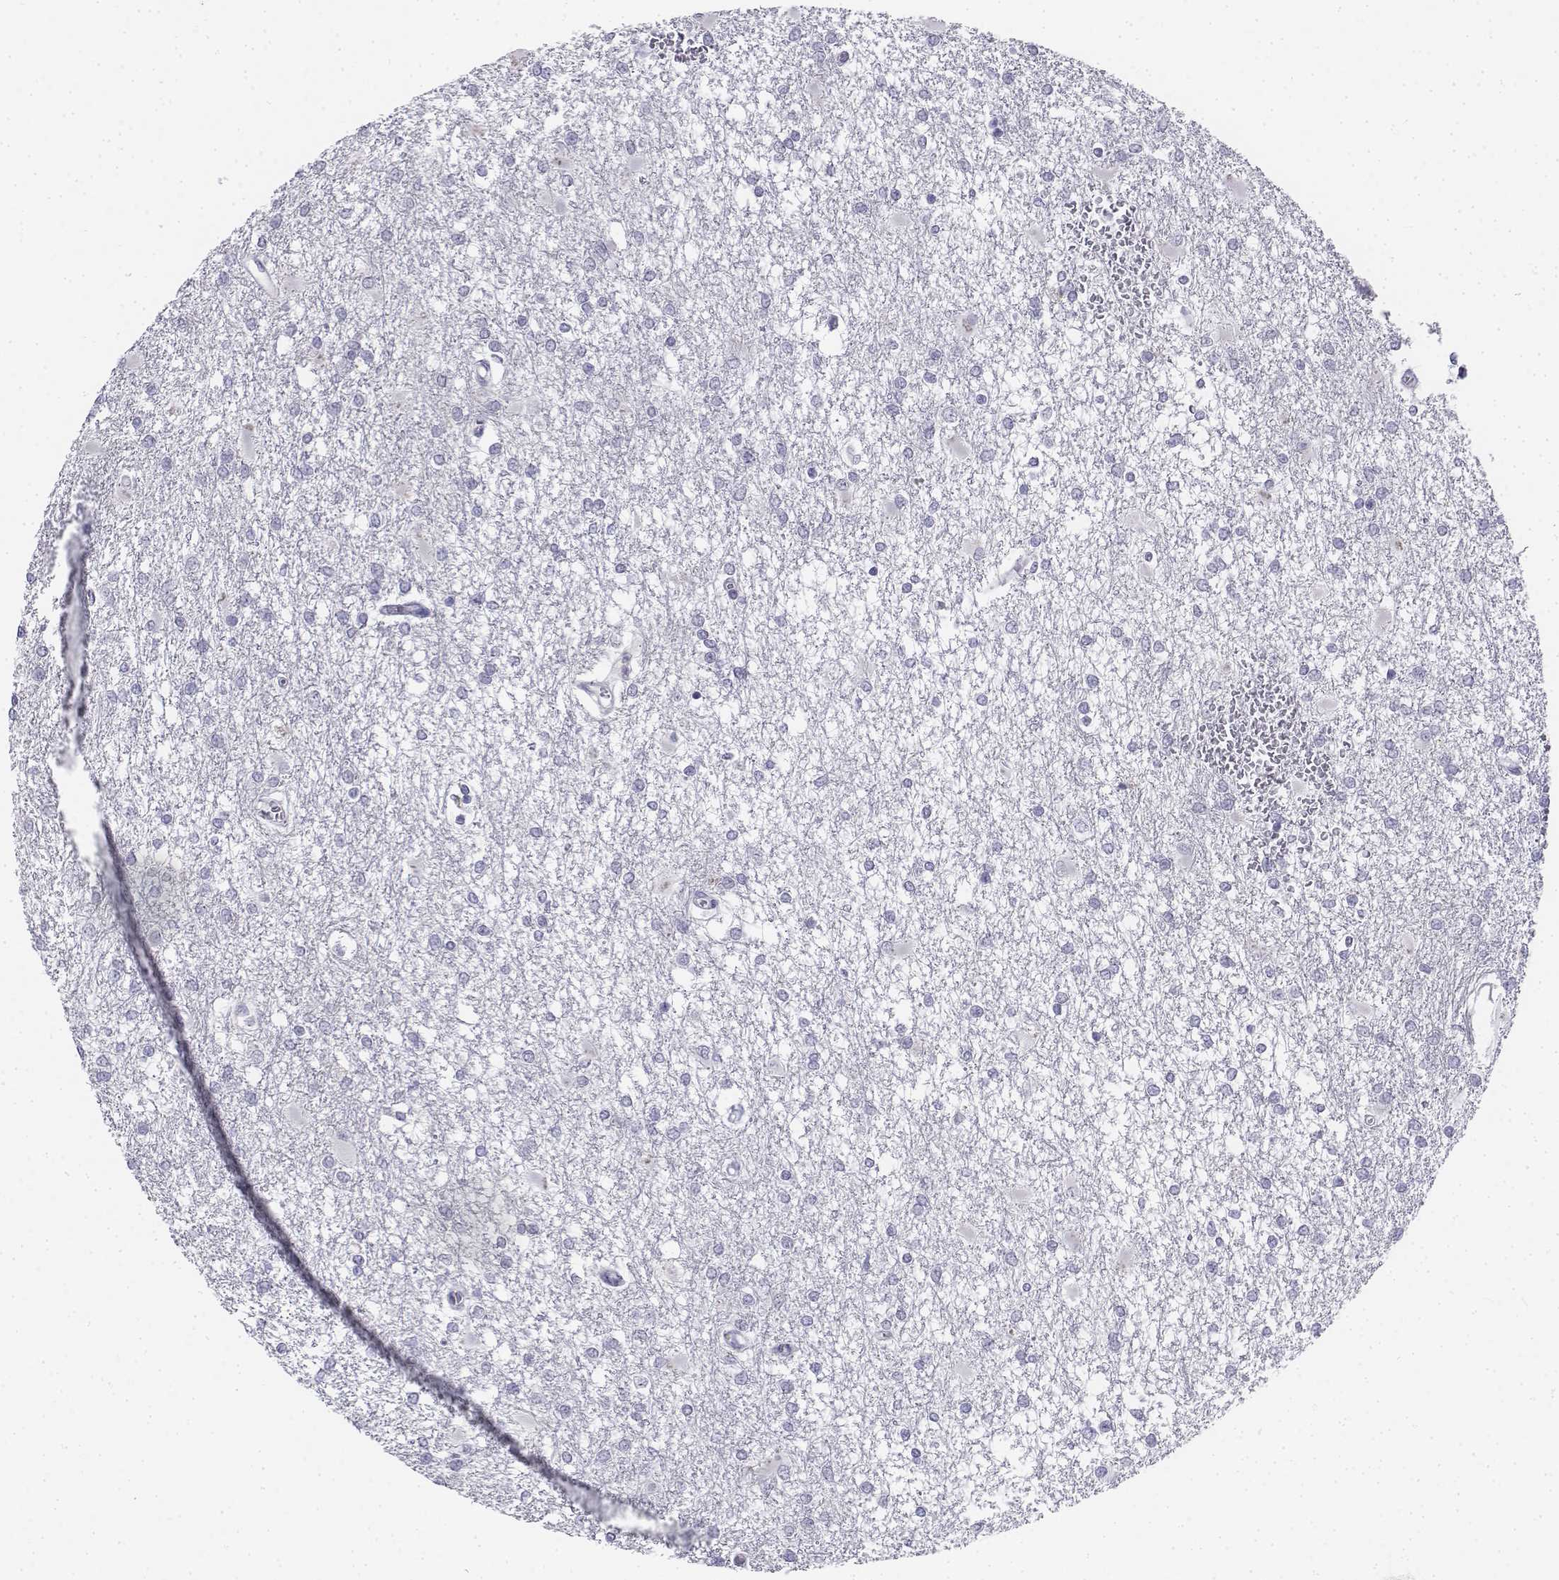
{"staining": {"intensity": "negative", "quantity": "none", "location": "none"}, "tissue": "glioma", "cell_type": "Tumor cells", "image_type": "cancer", "snomed": [{"axis": "morphology", "description": "Glioma, malignant, High grade"}, {"axis": "topography", "description": "Cerebral cortex"}], "caption": "DAB (3,3'-diaminobenzidine) immunohistochemical staining of glioma demonstrates no significant positivity in tumor cells.", "gene": "PENK", "patient": {"sex": "male", "age": 79}}